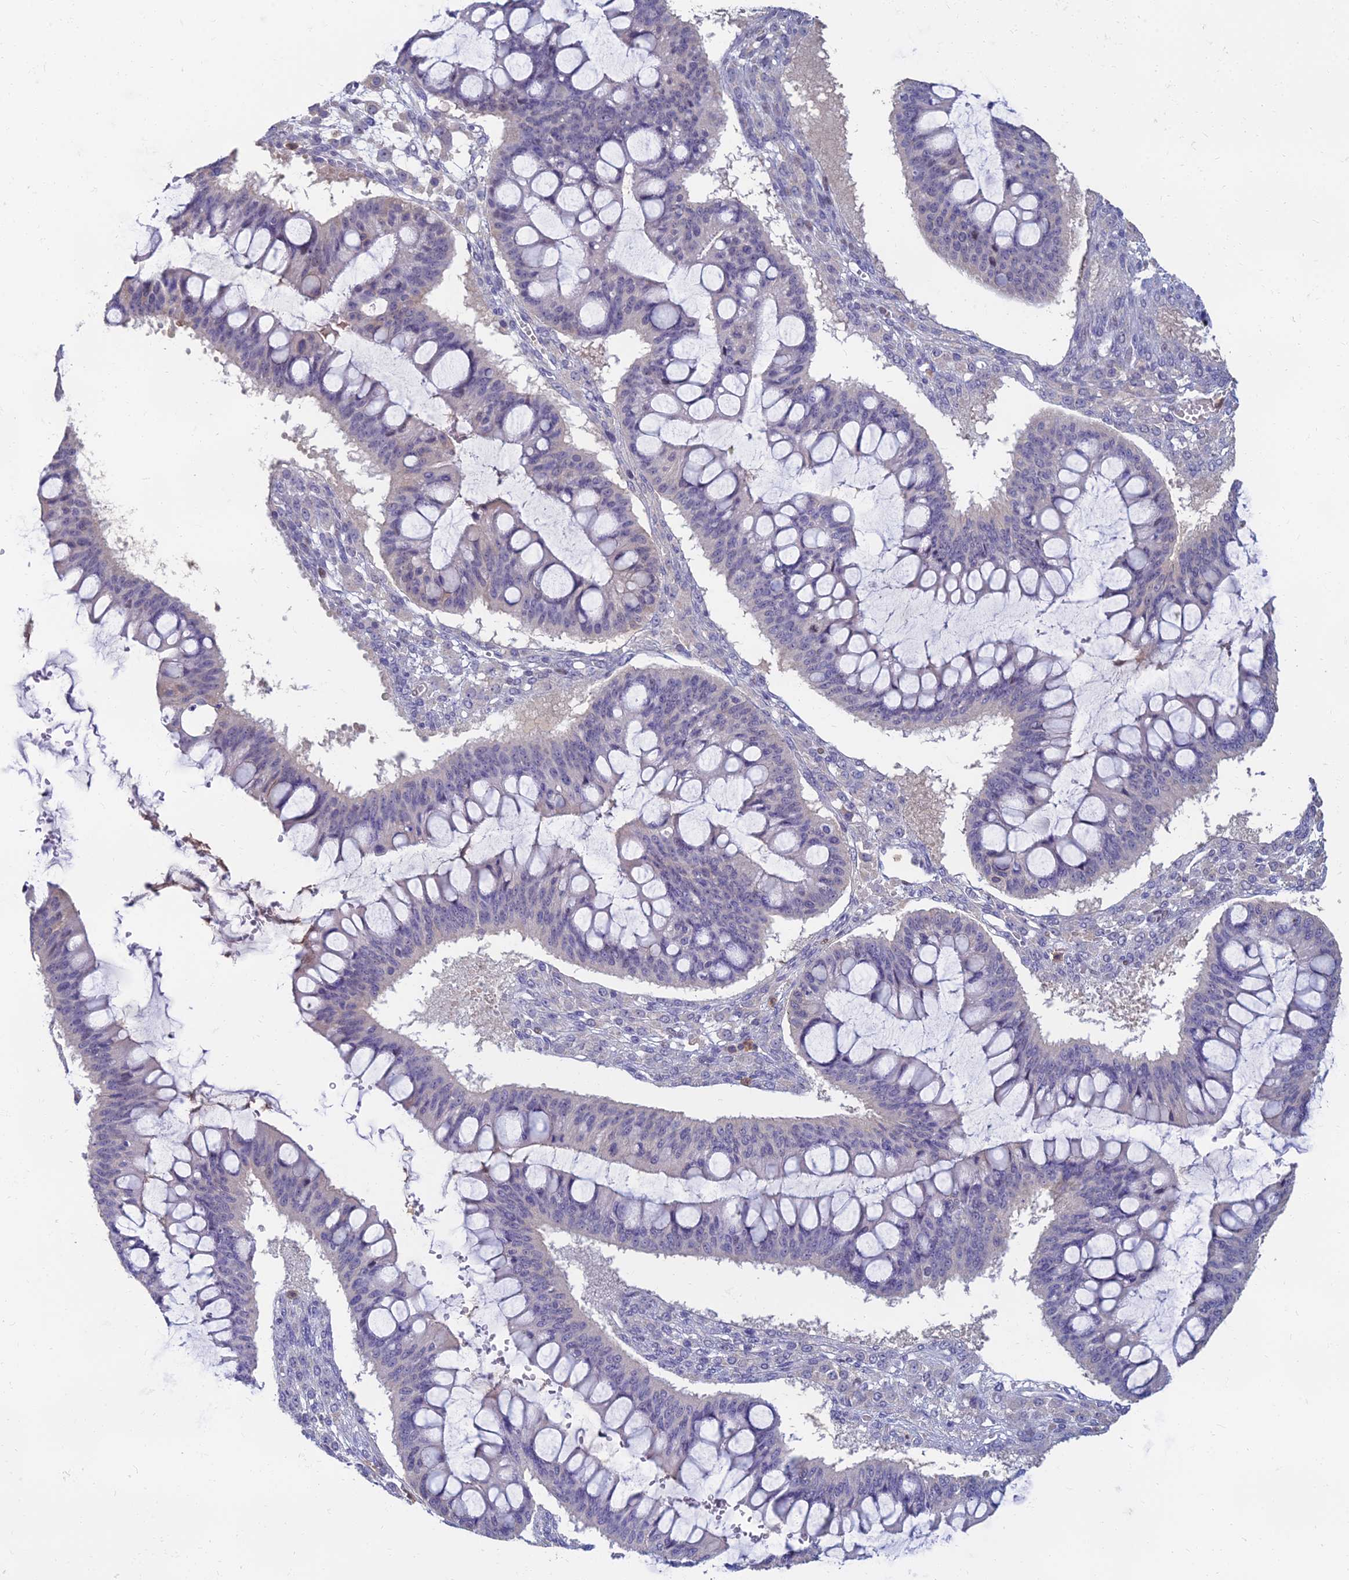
{"staining": {"intensity": "negative", "quantity": "none", "location": "none"}, "tissue": "ovarian cancer", "cell_type": "Tumor cells", "image_type": "cancer", "snomed": [{"axis": "morphology", "description": "Cystadenocarcinoma, mucinous, NOS"}, {"axis": "topography", "description": "Ovary"}], "caption": "IHC histopathology image of neoplastic tissue: ovarian cancer stained with DAB reveals no significant protein positivity in tumor cells.", "gene": "GOLGA6D", "patient": {"sex": "female", "age": 73}}